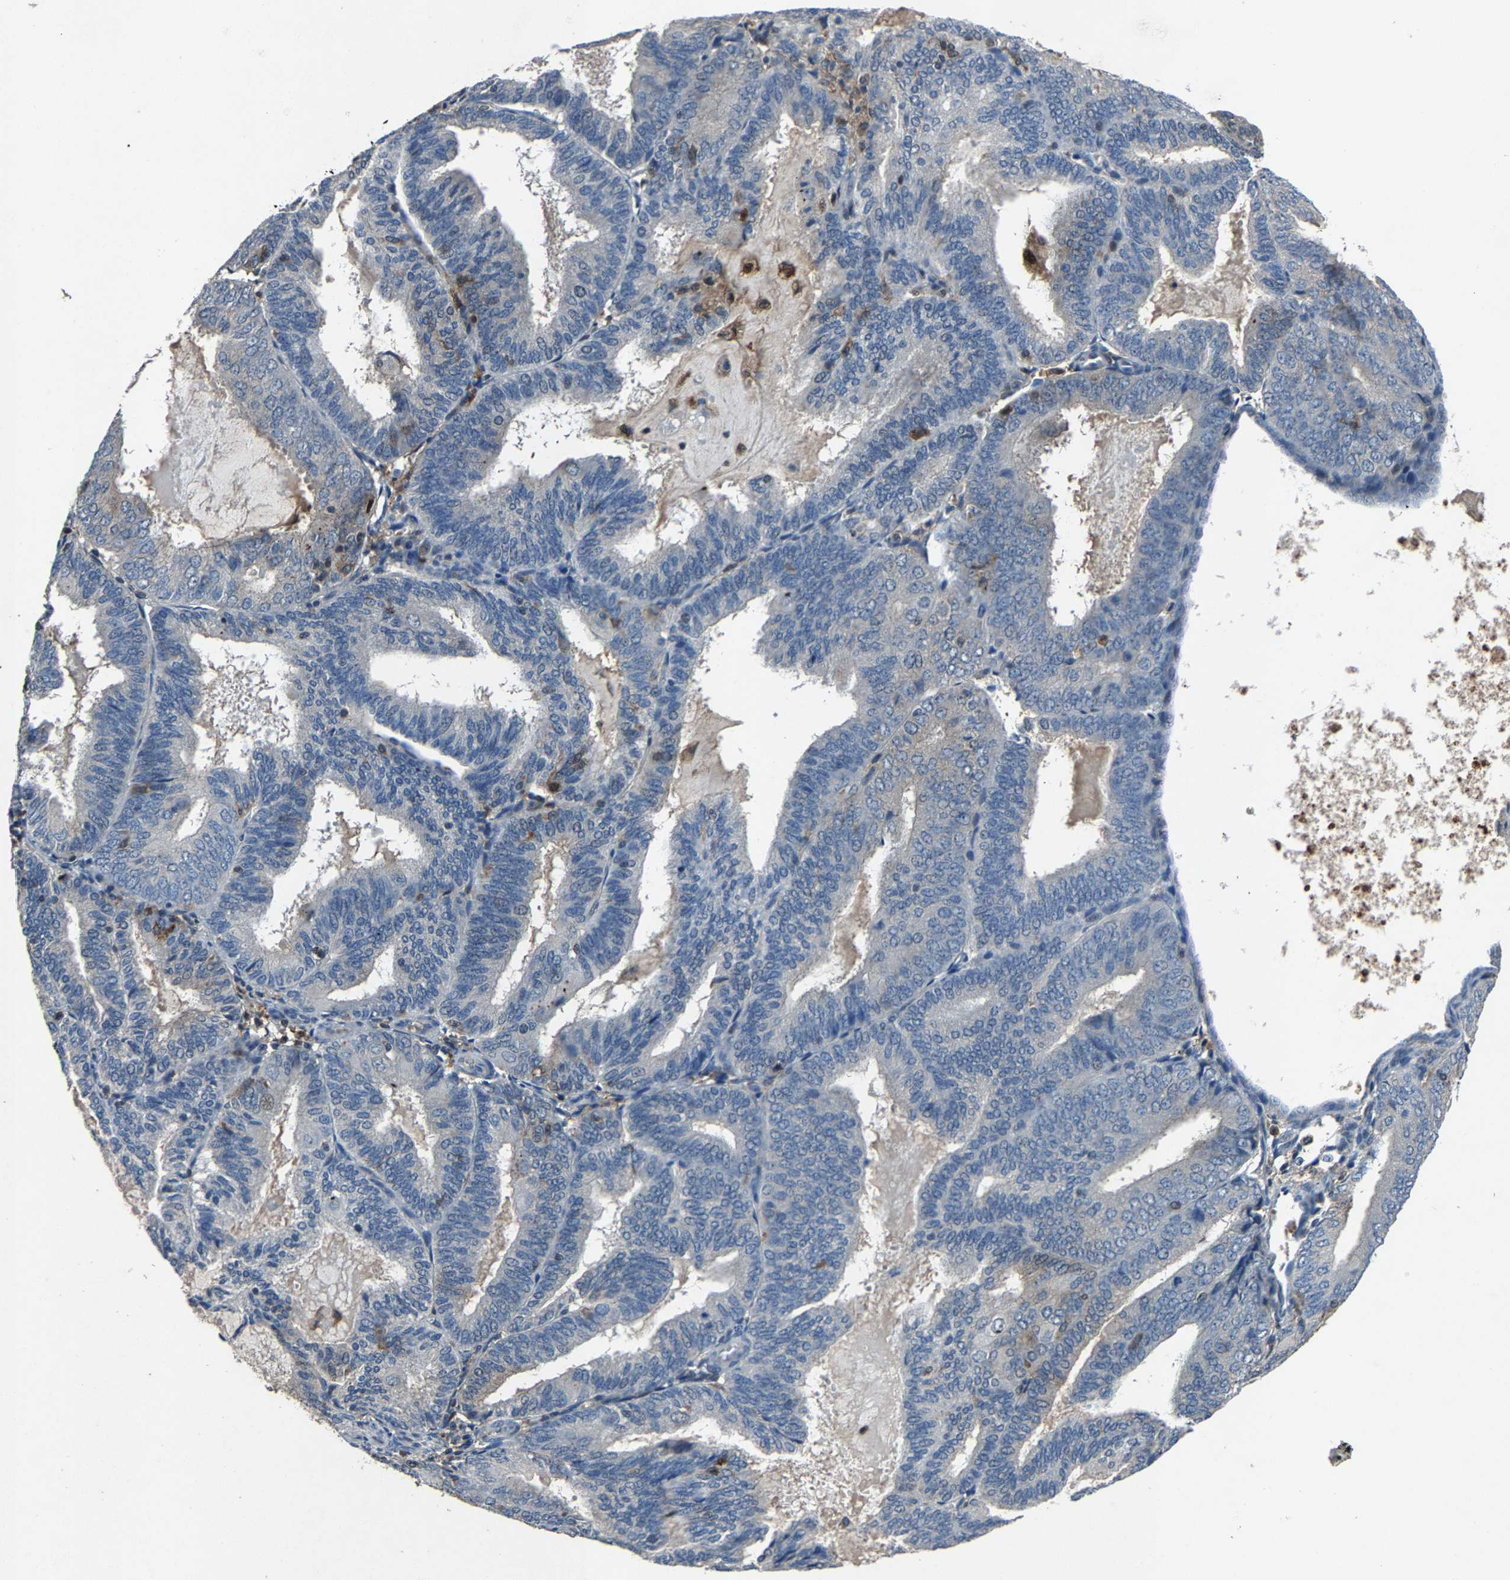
{"staining": {"intensity": "negative", "quantity": "none", "location": "none"}, "tissue": "endometrial cancer", "cell_type": "Tumor cells", "image_type": "cancer", "snomed": [{"axis": "morphology", "description": "Adenocarcinoma, NOS"}, {"axis": "topography", "description": "Endometrium"}], "caption": "Endometrial cancer was stained to show a protein in brown. There is no significant expression in tumor cells.", "gene": "PCNX2", "patient": {"sex": "female", "age": 81}}